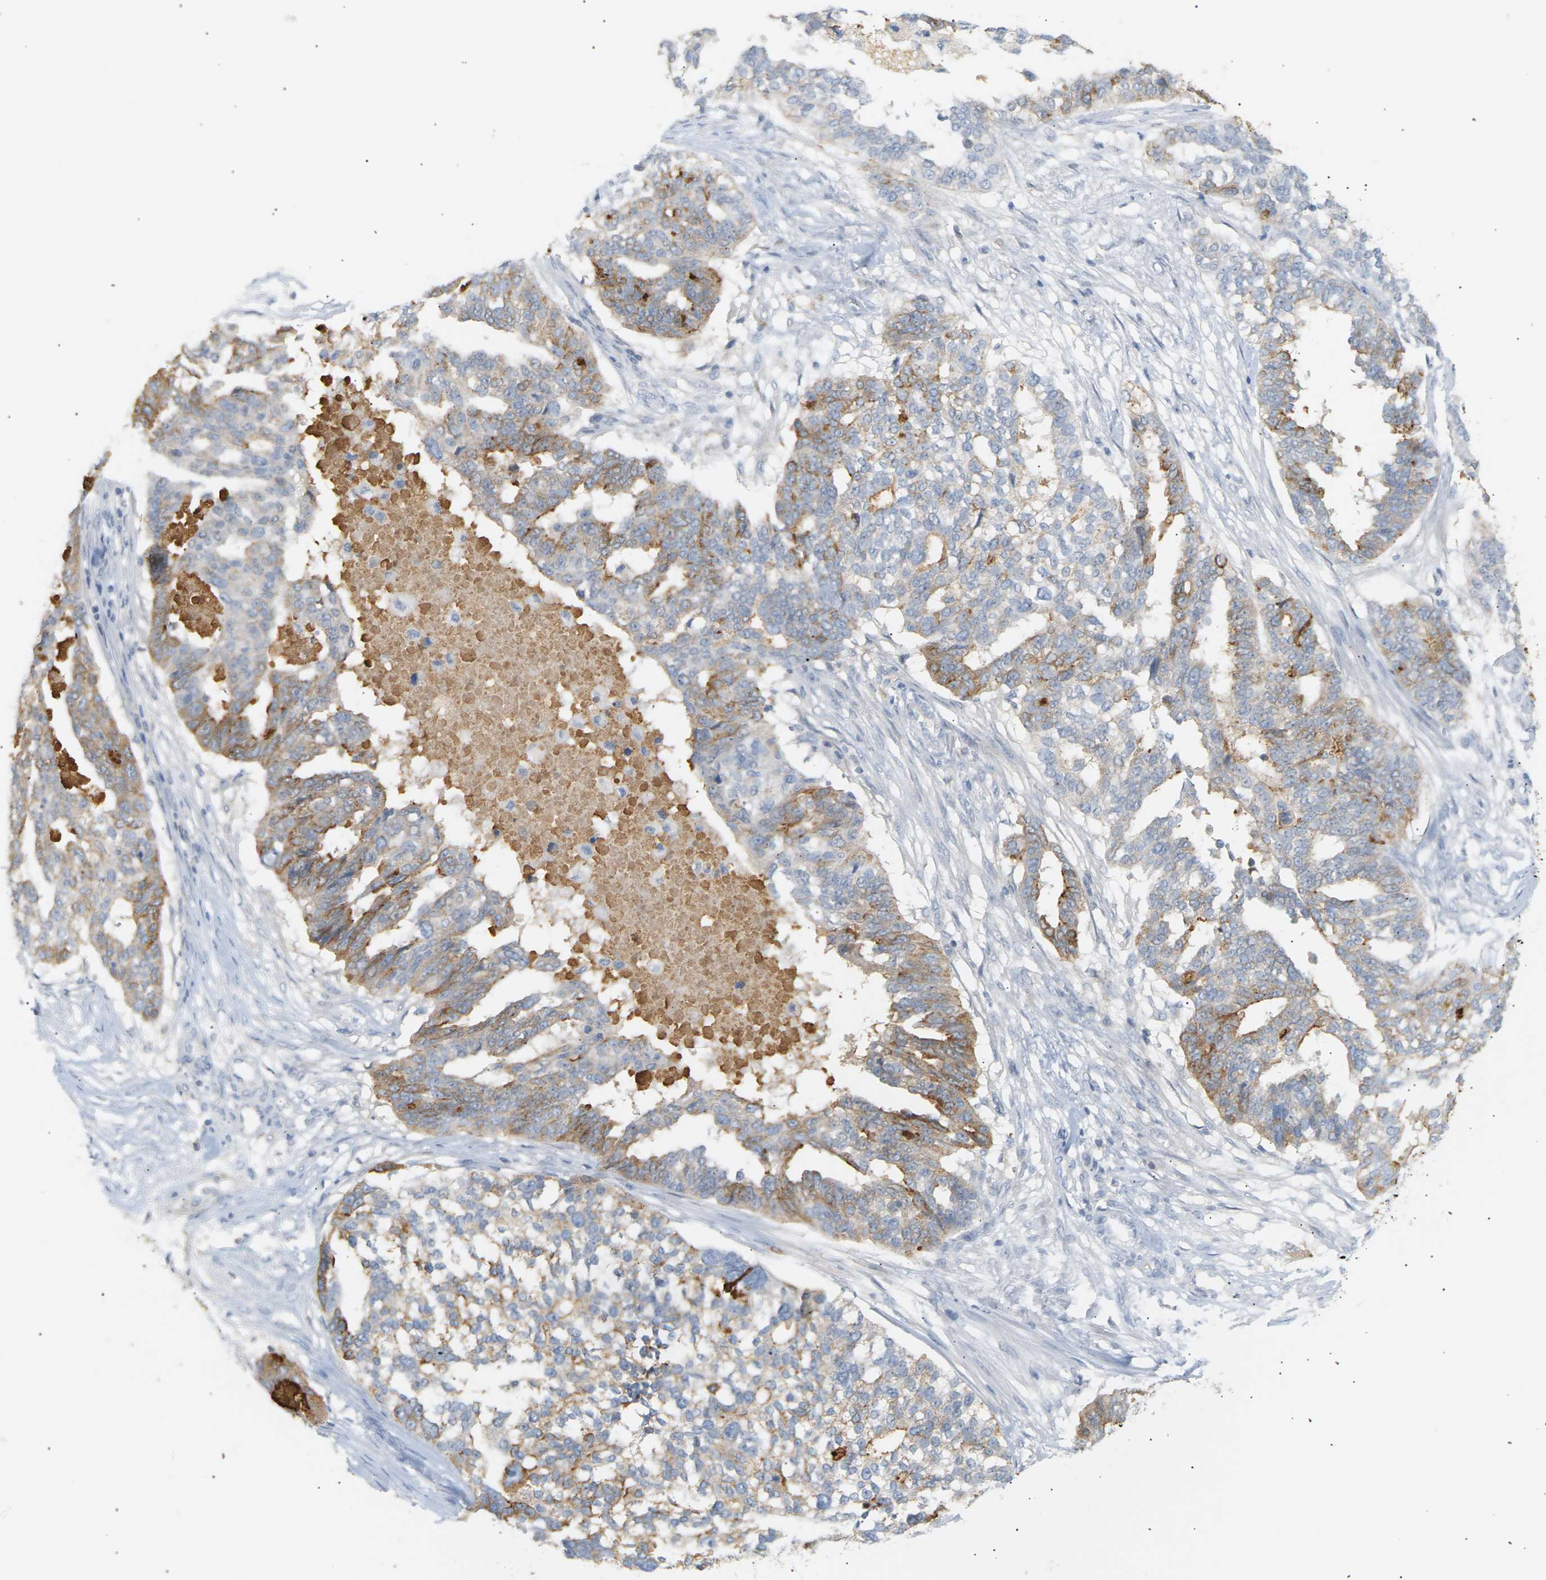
{"staining": {"intensity": "moderate", "quantity": "25%-75%", "location": "cytoplasmic/membranous"}, "tissue": "ovarian cancer", "cell_type": "Tumor cells", "image_type": "cancer", "snomed": [{"axis": "morphology", "description": "Cystadenocarcinoma, serous, NOS"}, {"axis": "topography", "description": "Ovary"}], "caption": "Protein positivity by immunohistochemistry (IHC) demonstrates moderate cytoplasmic/membranous expression in approximately 25%-75% of tumor cells in ovarian cancer (serous cystadenocarcinoma). (Brightfield microscopy of DAB IHC at high magnification).", "gene": "CLU", "patient": {"sex": "female", "age": 59}}